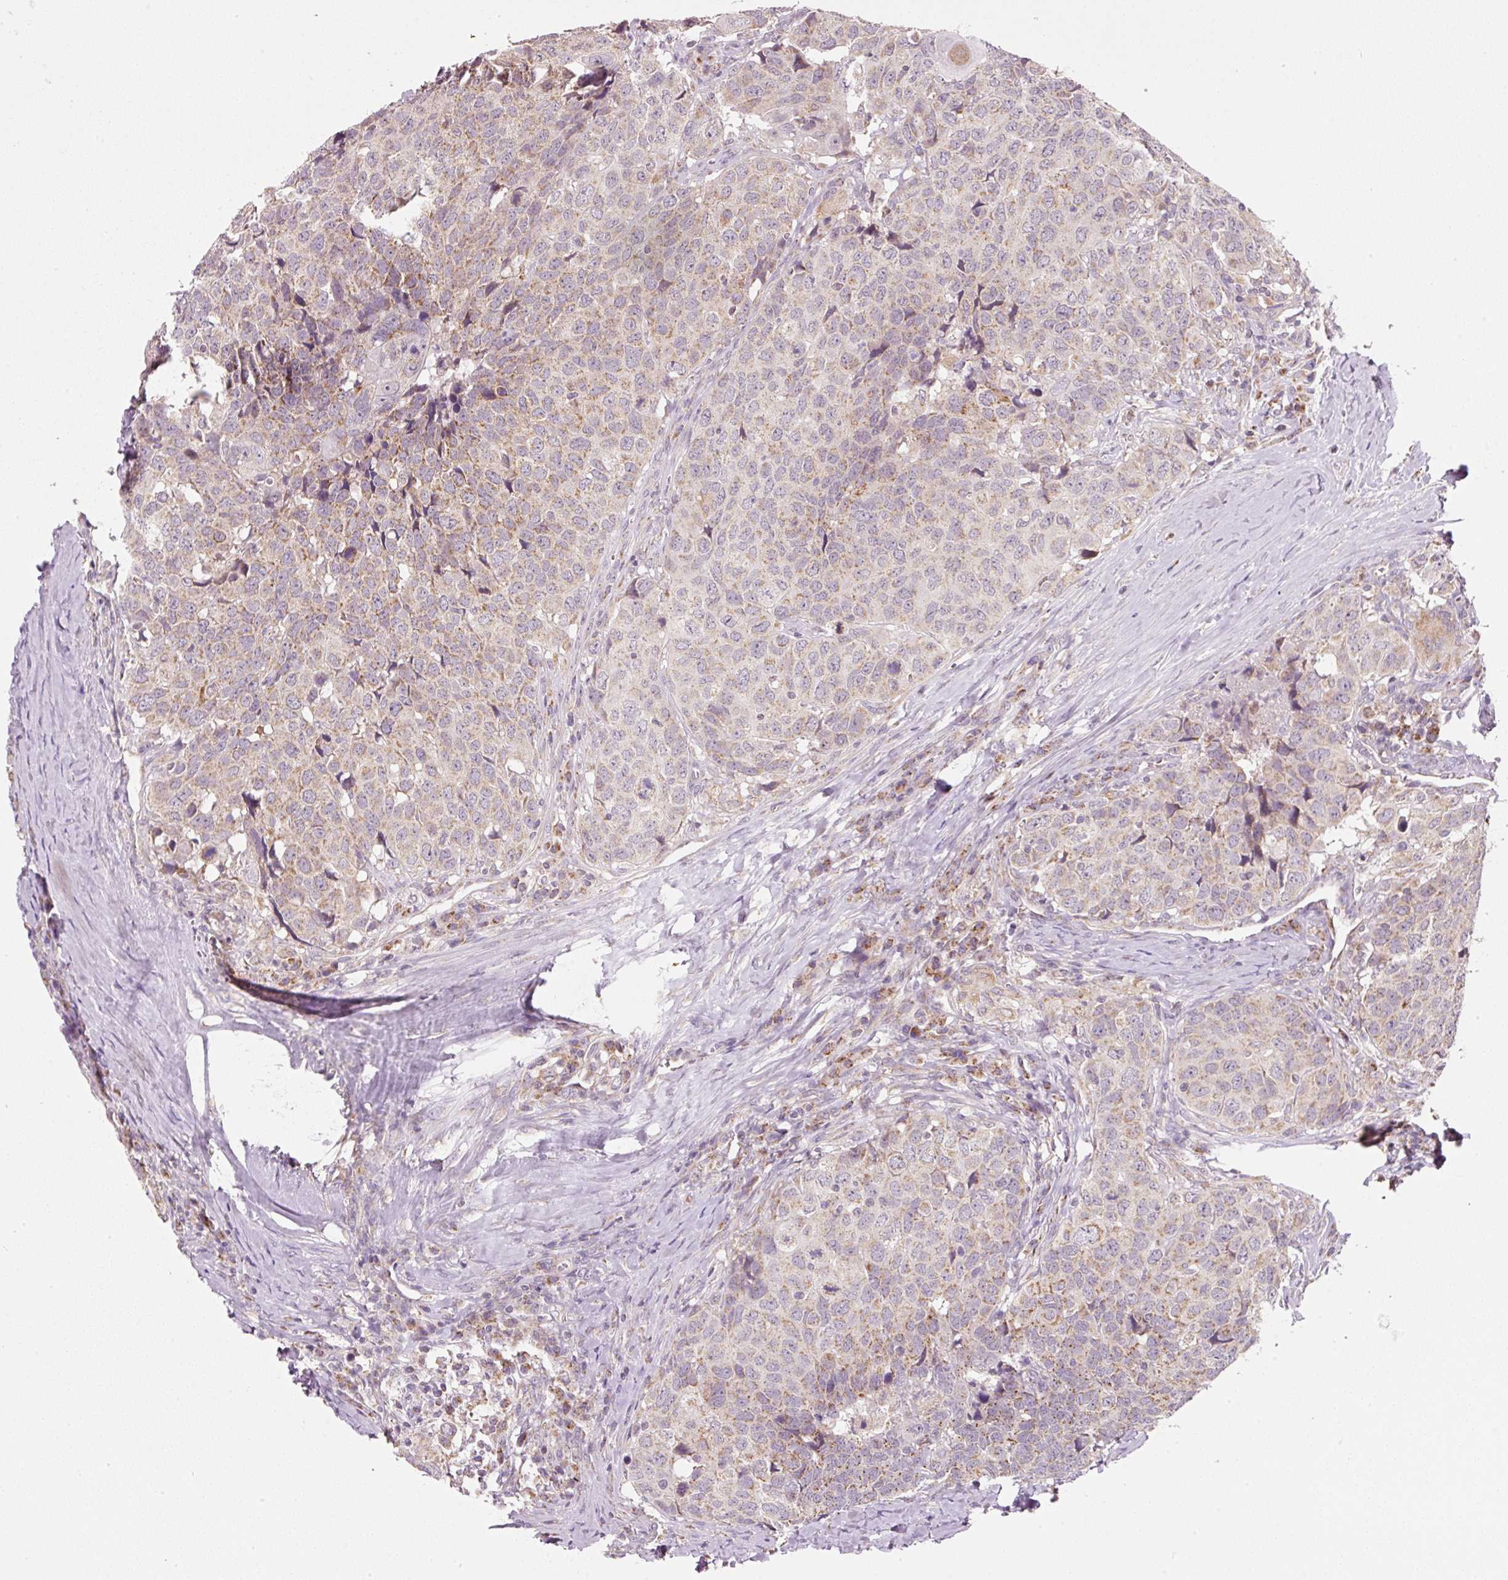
{"staining": {"intensity": "moderate", "quantity": "25%-75%", "location": "cytoplasmic/membranous"}, "tissue": "head and neck cancer", "cell_type": "Tumor cells", "image_type": "cancer", "snomed": [{"axis": "morphology", "description": "Squamous cell carcinoma, NOS"}, {"axis": "topography", "description": "Head-Neck"}], "caption": "Head and neck squamous cell carcinoma stained with a protein marker shows moderate staining in tumor cells.", "gene": "FAM78B", "patient": {"sex": "male", "age": 66}}